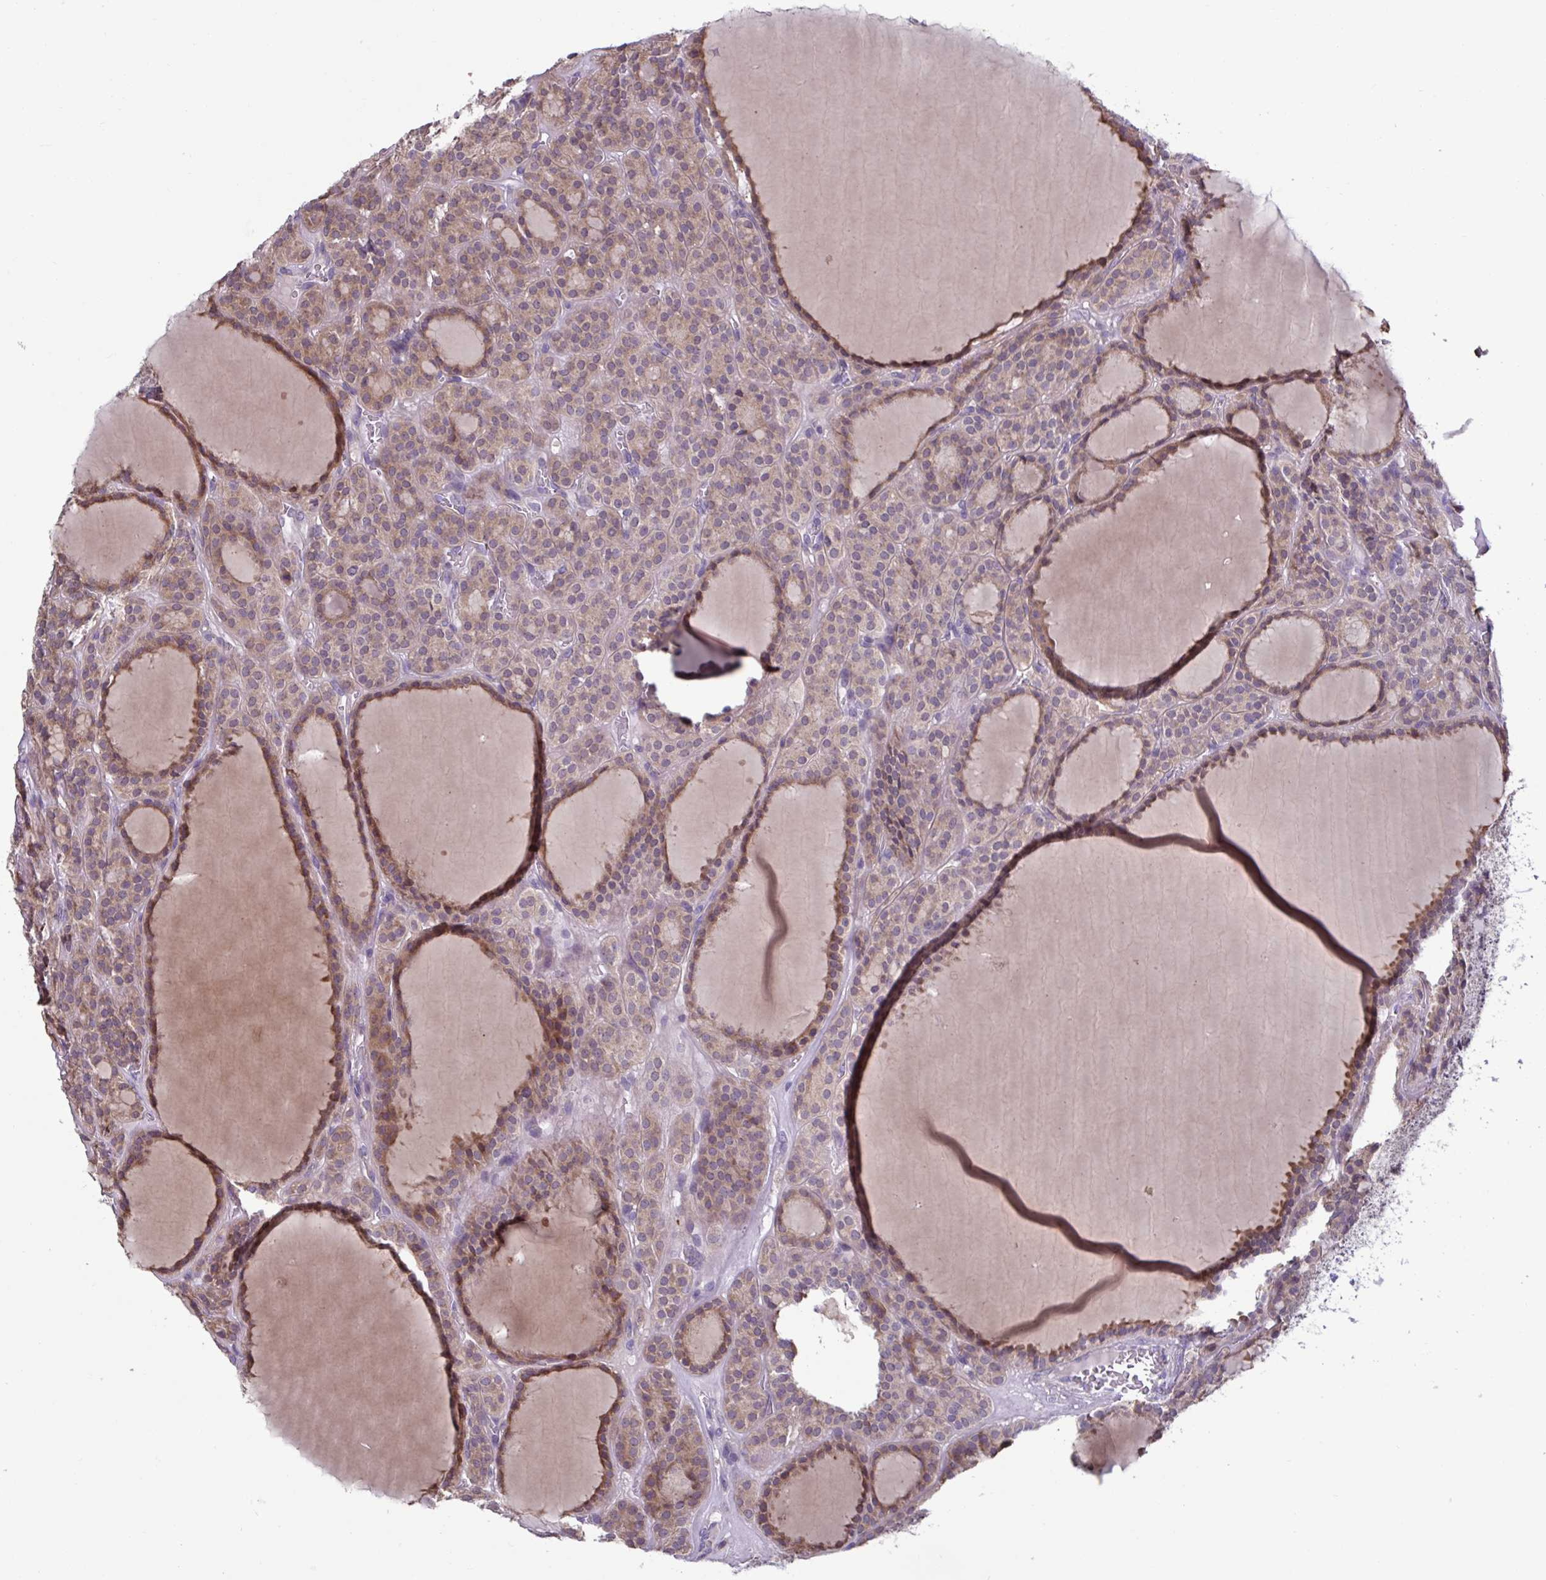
{"staining": {"intensity": "moderate", "quantity": "<25%", "location": "cytoplasmic/membranous"}, "tissue": "thyroid cancer", "cell_type": "Tumor cells", "image_type": "cancer", "snomed": [{"axis": "morphology", "description": "Follicular adenoma carcinoma, NOS"}, {"axis": "topography", "description": "Thyroid gland"}], "caption": "This image displays thyroid cancer (follicular adenoma carcinoma) stained with immunohistochemistry to label a protein in brown. The cytoplasmic/membranous of tumor cells show moderate positivity for the protein. Nuclei are counter-stained blue.", "gene": "CD1E", "patient": {"sex": "female", "age": 63}}